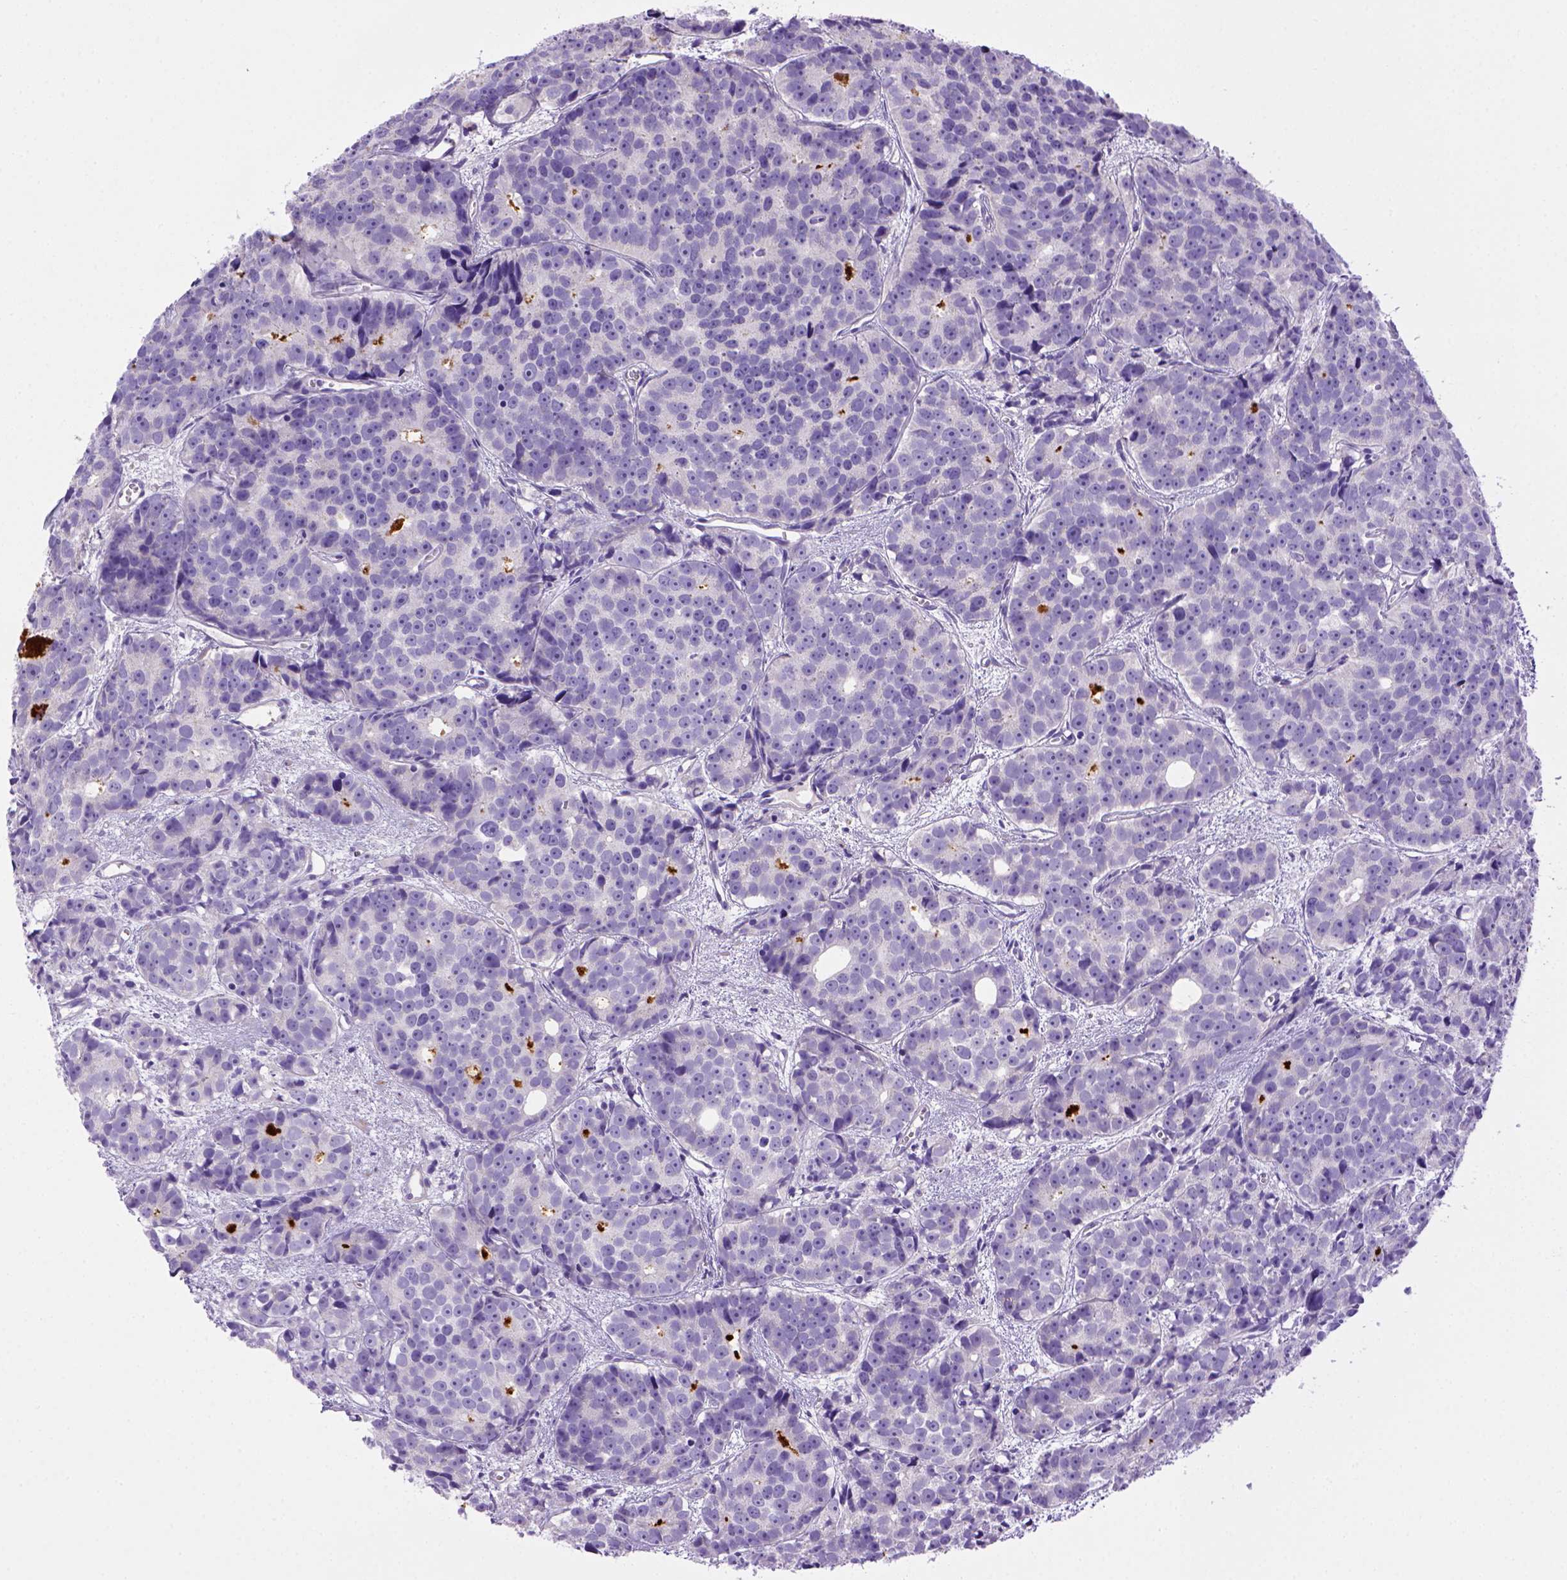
{"staining": {"intensity": "negative", "quantity": "none", "location": "none"}, "tissue": "prostate cancer", "cell_type": "Tumor cells", "image_type": "cancer", "snomed": [{"axis": "morphology", "description": "Adenocarcinoma, High grade"}, {"axis": "topography", "description": "Prostate"}], "caption": "IHC of human prostate high-grade adenocarcinoma displays no expression in tumor cells.", "gene": "BAAT", "patient": {"sex": "male", "age": 77}}